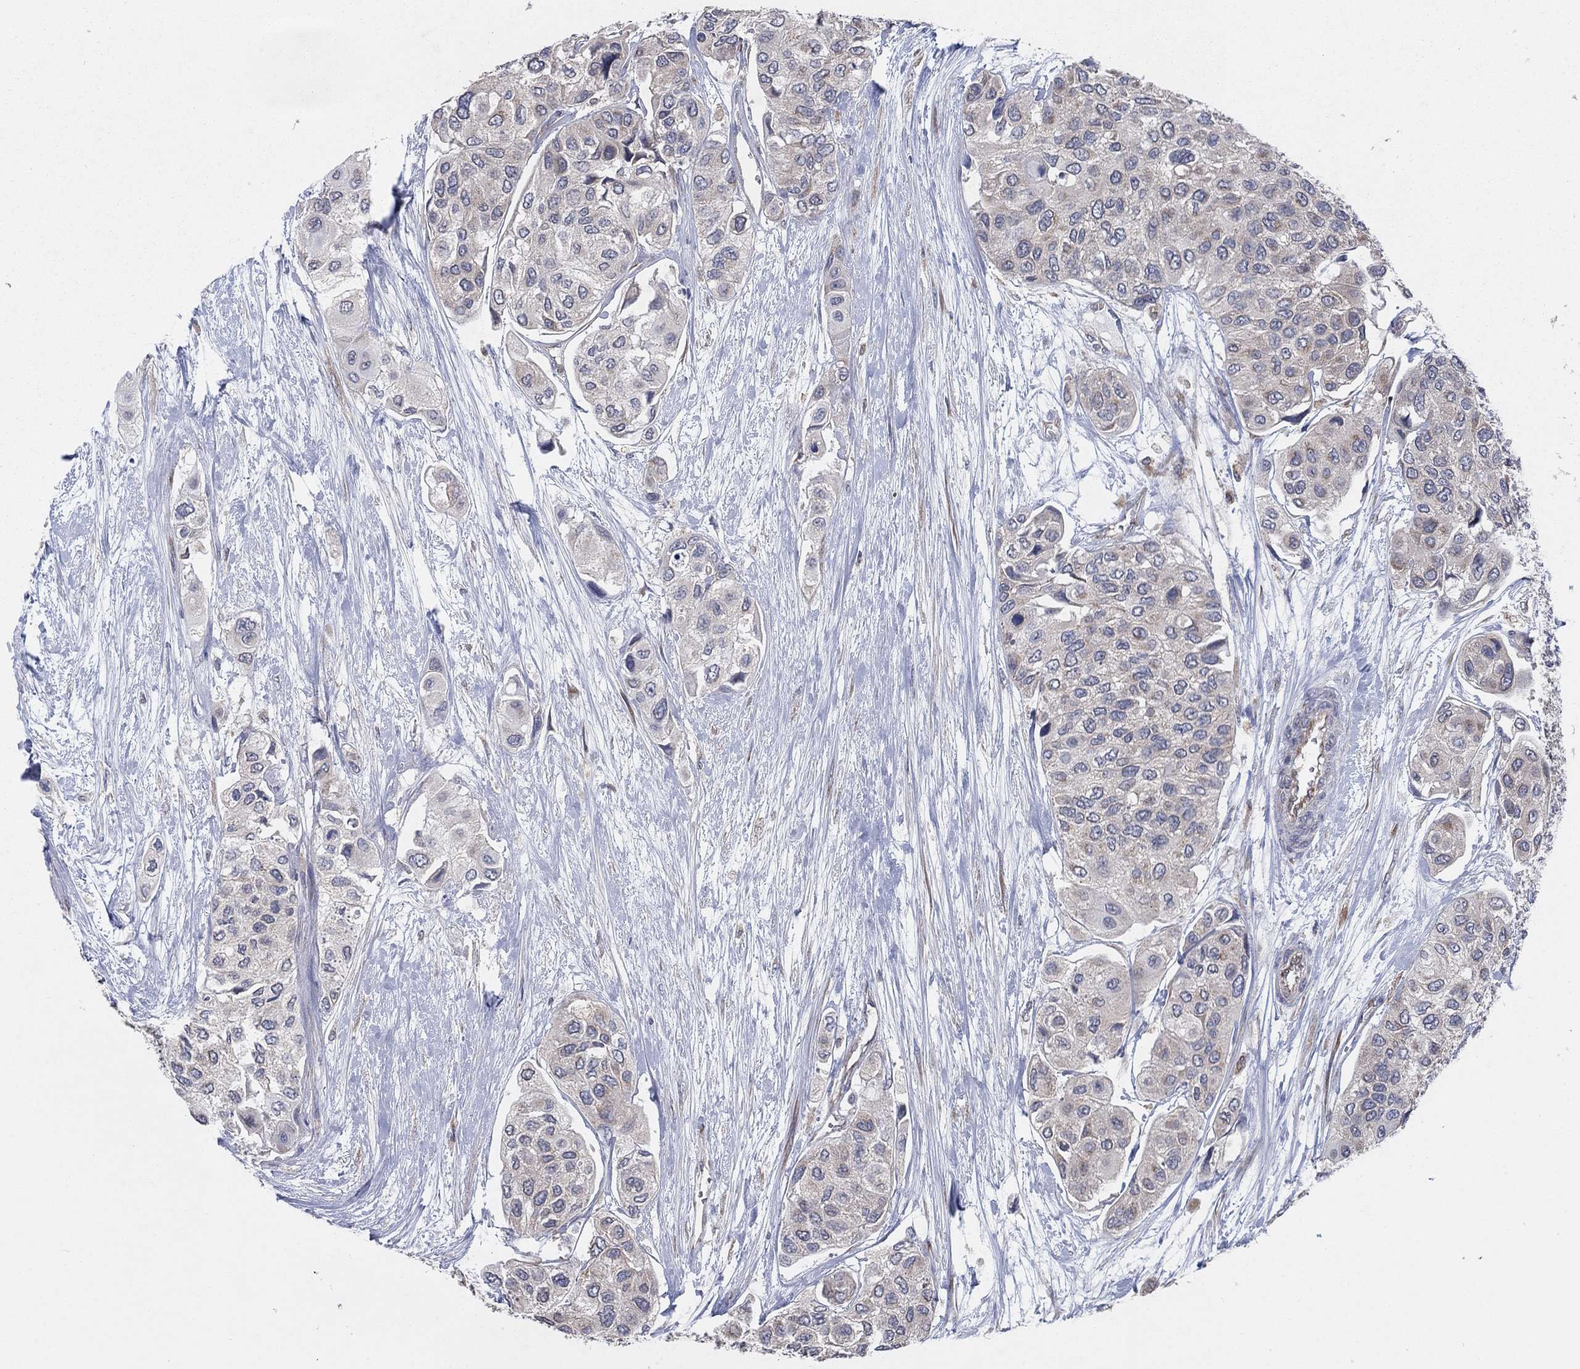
{"staining": {"intensity": "negative", "quantity": "none", "location": "none"}, "tissue": "urothelial cancer", "cell_type": "Tumor cells", "image_type": "cancer", "snomed": [{"axis": "morphology", "description": "Urothelial carcinoma, High grade"}, {"axis": "topography", "description": "Urinary bladder"}], "caption": "Photomicrograph shows no significant protein staining in tumor cells of high-grade urothelial carcinoma.", "gene": "NCEH1", "patient": {"sex": "male", "age": 77}}